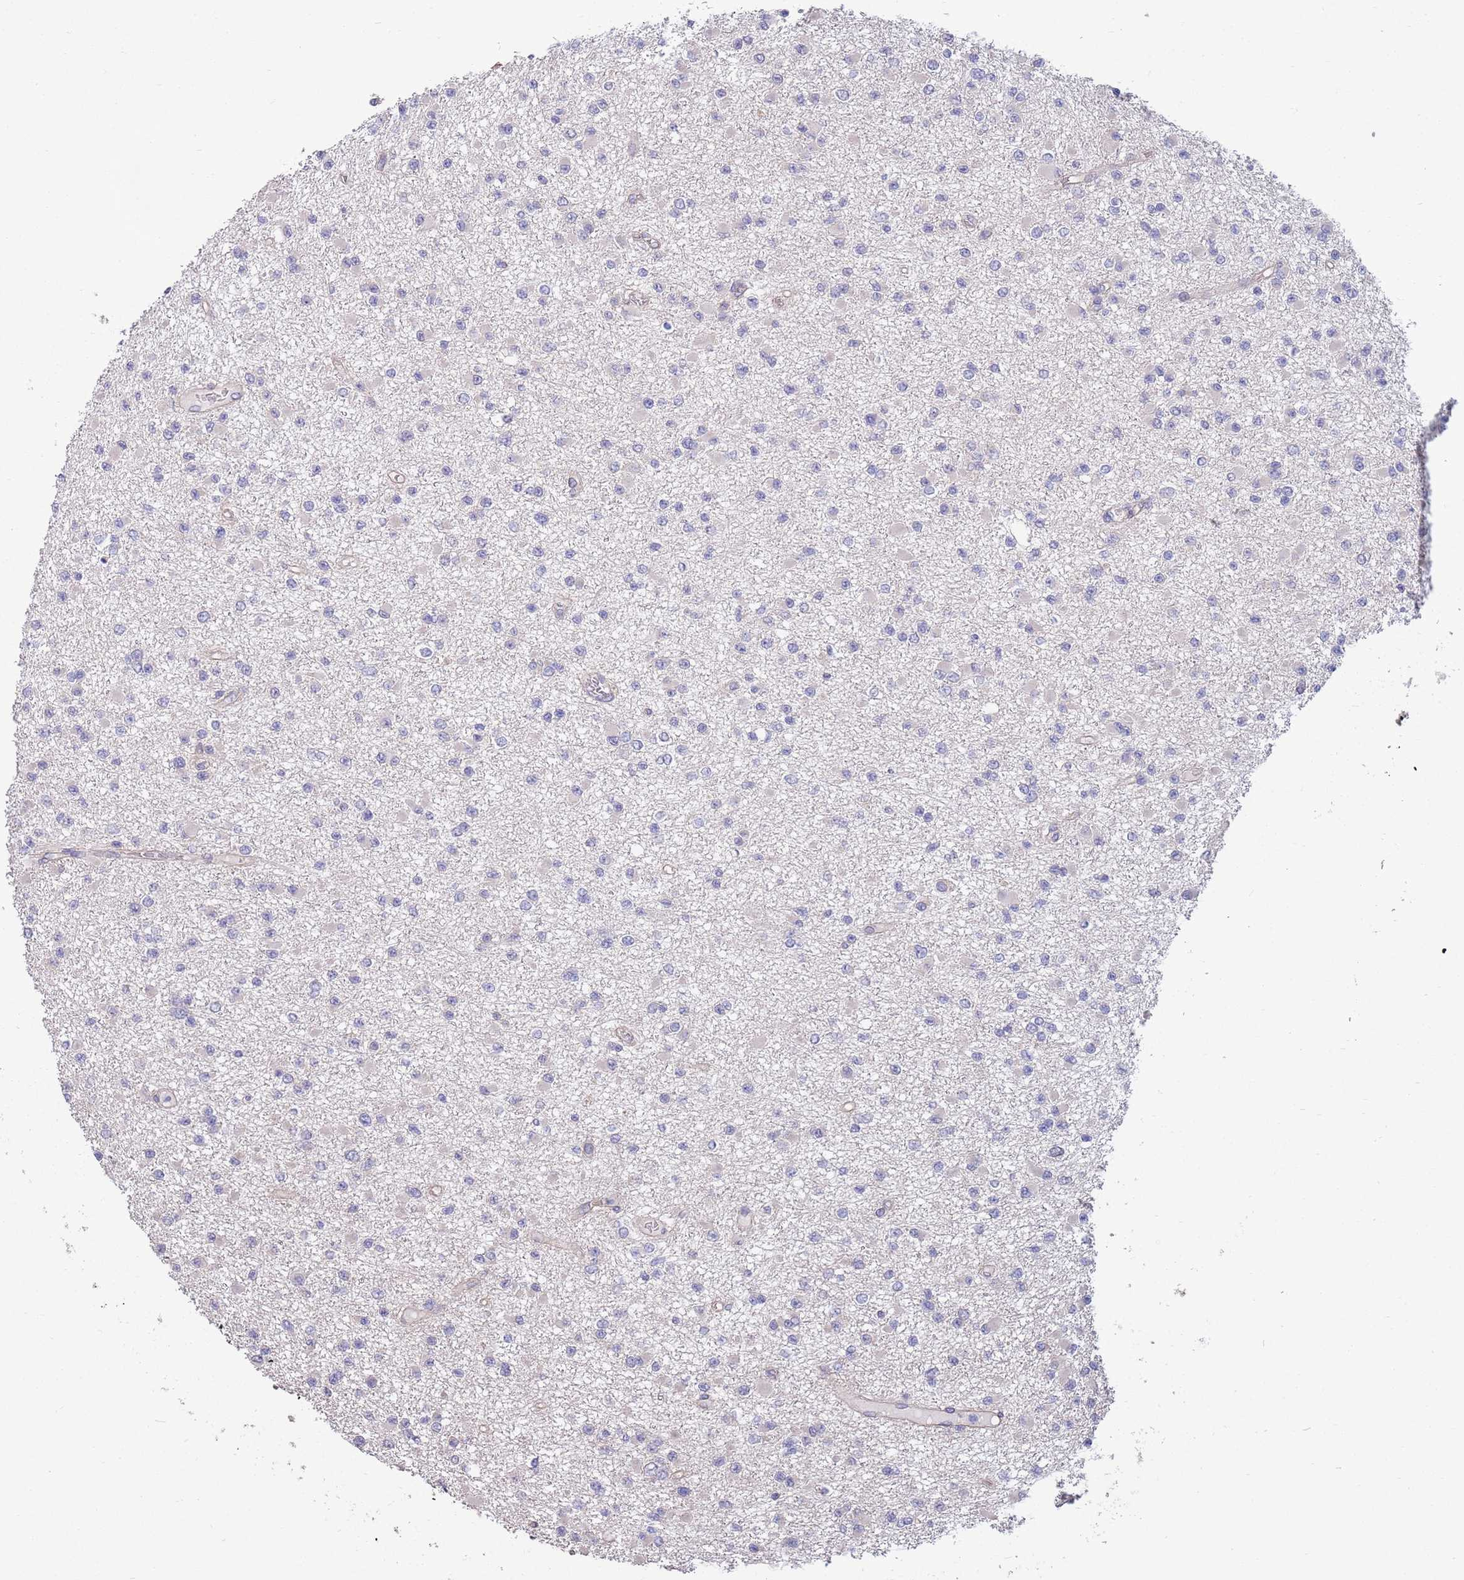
{"staining": {"intensity": "negative", "quantity": "none", "location": "none"}, "tissue": "glioma", "cell_type": "Tumor cells", "image_type": "cancer", "snomed": [{"axis": "morphology", "description": "Glioma, malignant, Low grade"}, {"axis": "topography", "description": "Brain"}], "caption": "The immunohistochemistry (IHC) histopathology image has no significant staining in tumor cells of low-grade glioma (malignant) tissue.", "gene": "MARVELD2", "patient": {"sex": "female", "age": 22}}